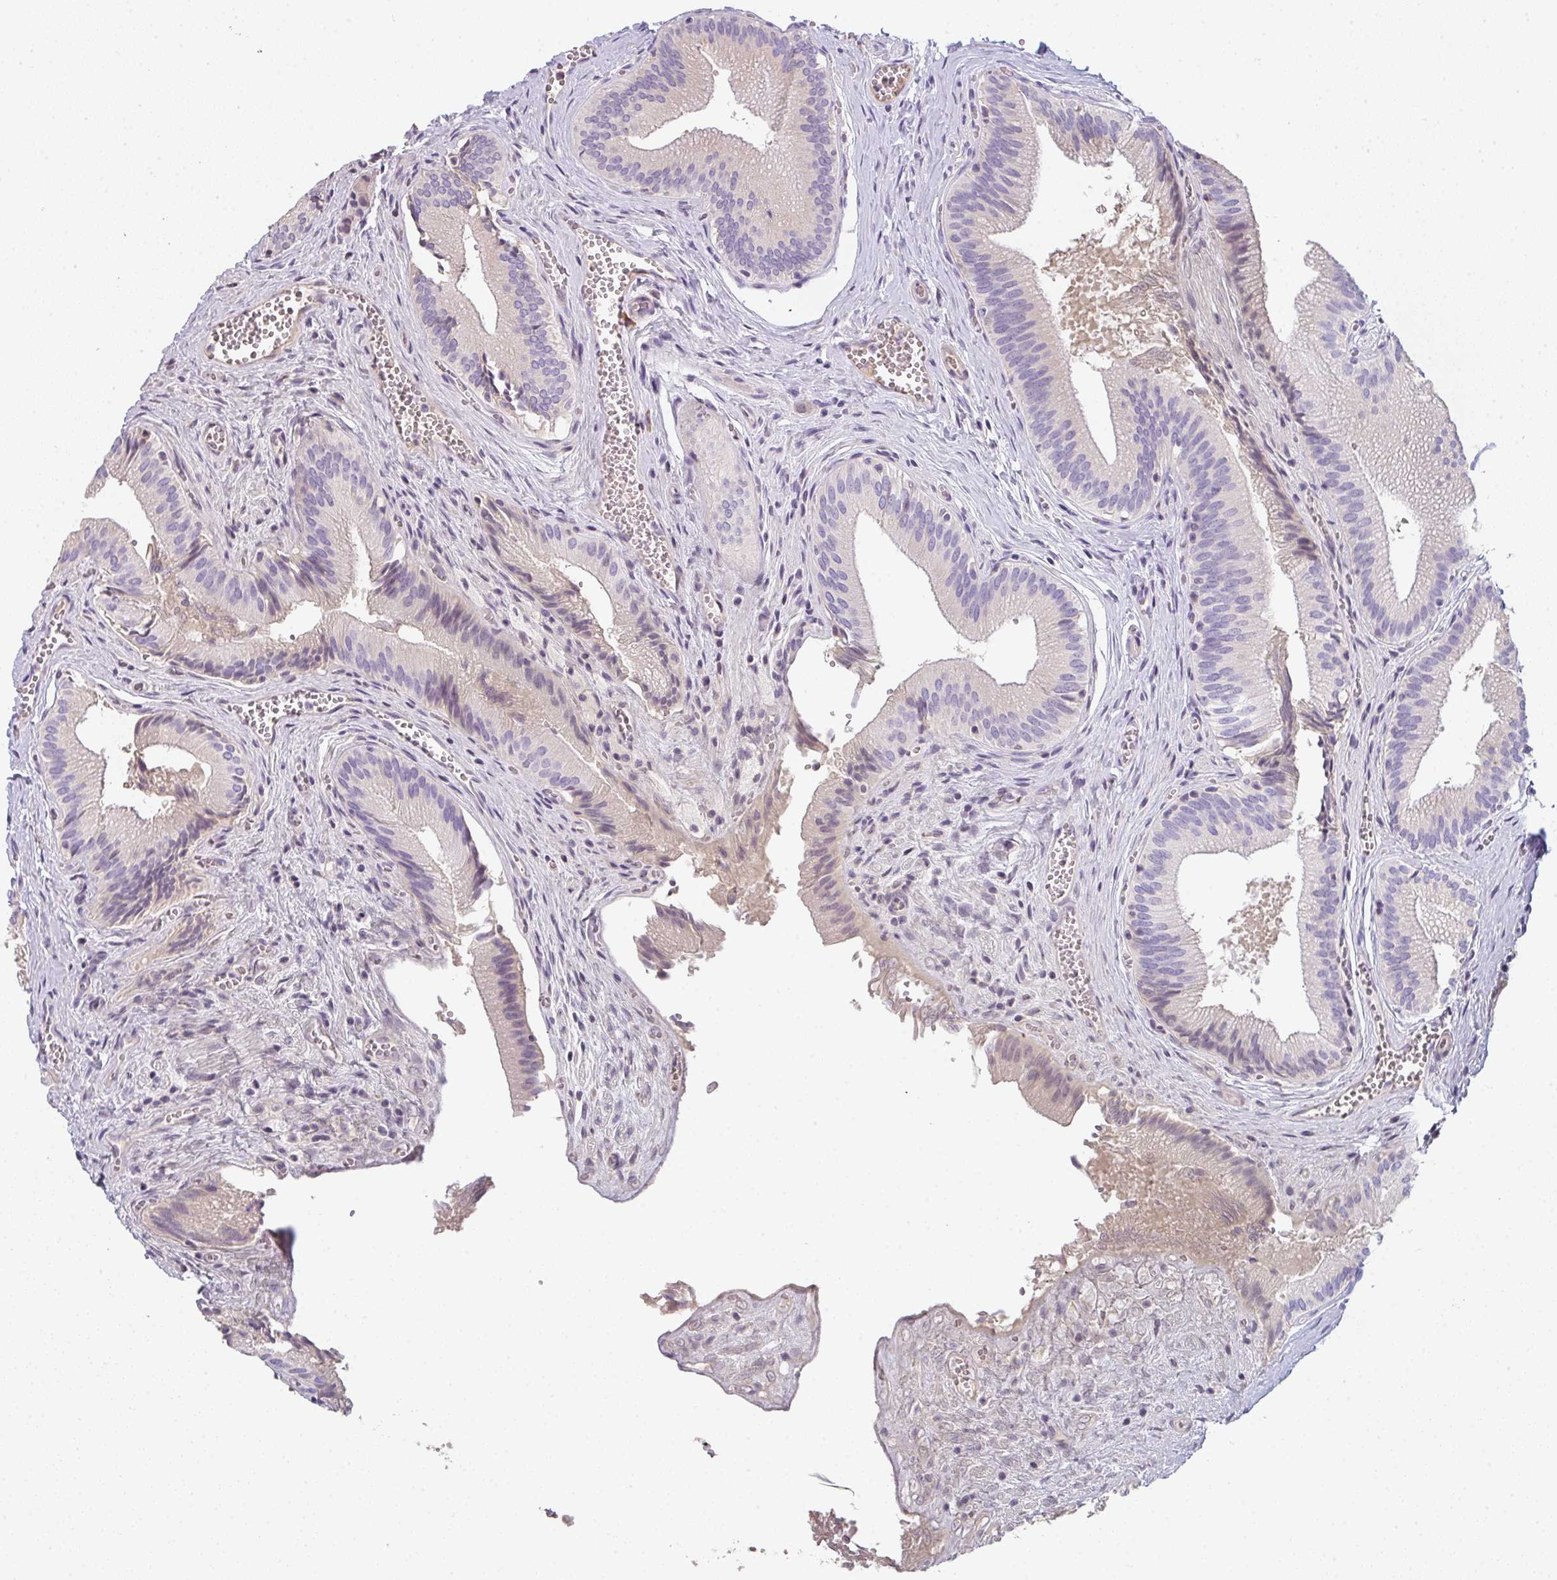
{"staining": {"intensity": "negative", "quantity": "none", "location": "none"}, "tissue": "gallbladder", "cell_type": "Glandular cells", "image_type": "normal", "snomed": [{"axis": "morphology", "description": "Normal tissue, NOS"}, {"axis": "topography", "description": "Gallbladder"}], "caption": "The histopathology image displays no staining of glandular cells in unremarkable gallbladder. (DAB IHC with hematoxylin counter stain).", "gene": "ZNF215", "patient": {"sex": "male", "age": 17}}